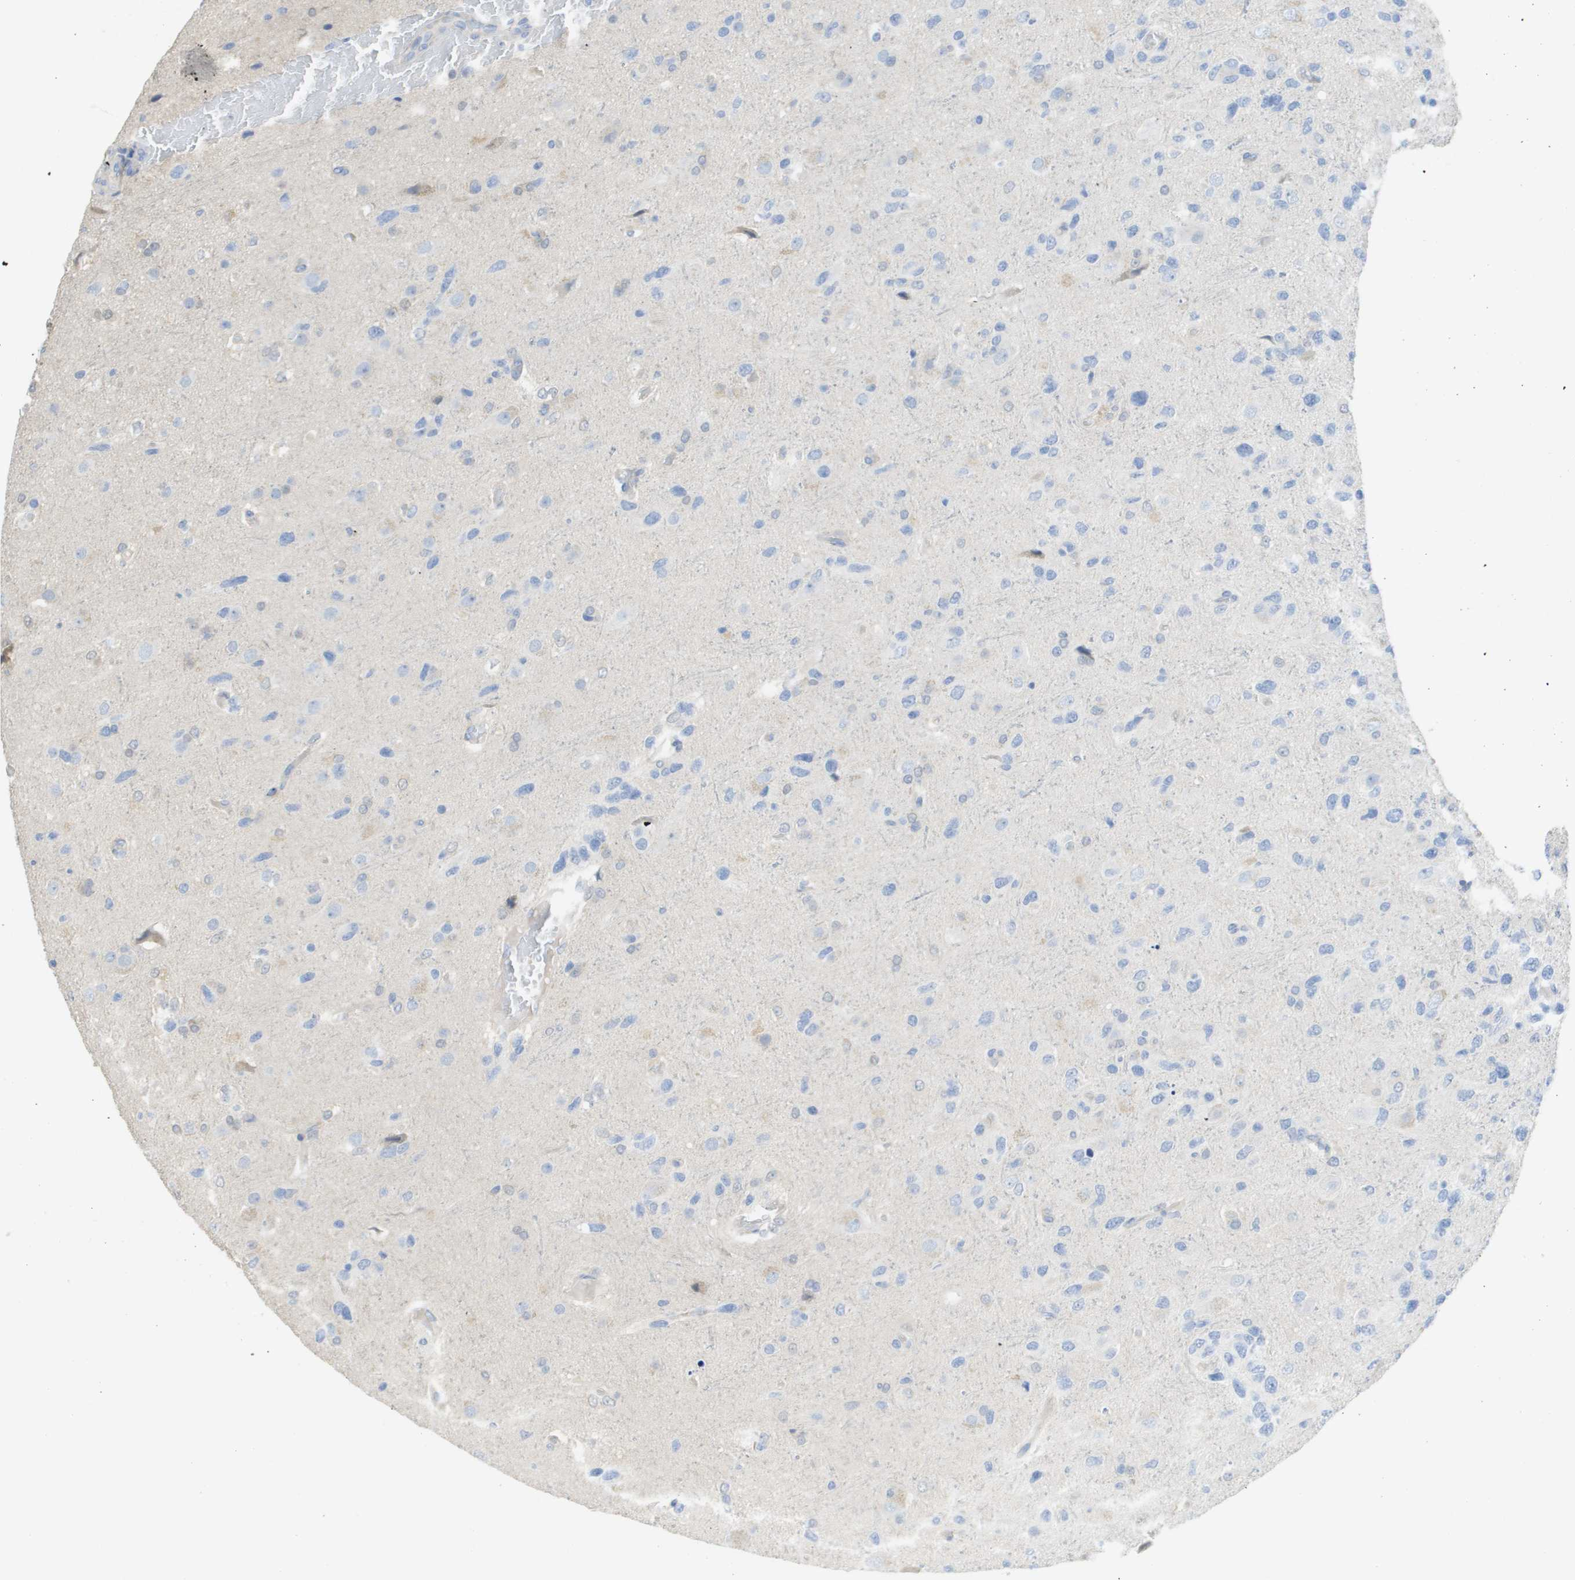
{"staining": {"intensity": "negative", "quantity": "none", "location": "none"}, "tissue": "glioma", "cell_type": "Tumor cells", "image_type": "cancer", "snomed": [{"axis": "morphology", "description": "Glioma, malignant, High grade"}, {"axis": "topography", "description": "Brain"}], "caption": "Tumor cells show no significant expression in glioma.", "gene": "MYL3", "patient": {"sex": "female", "age": 58}}